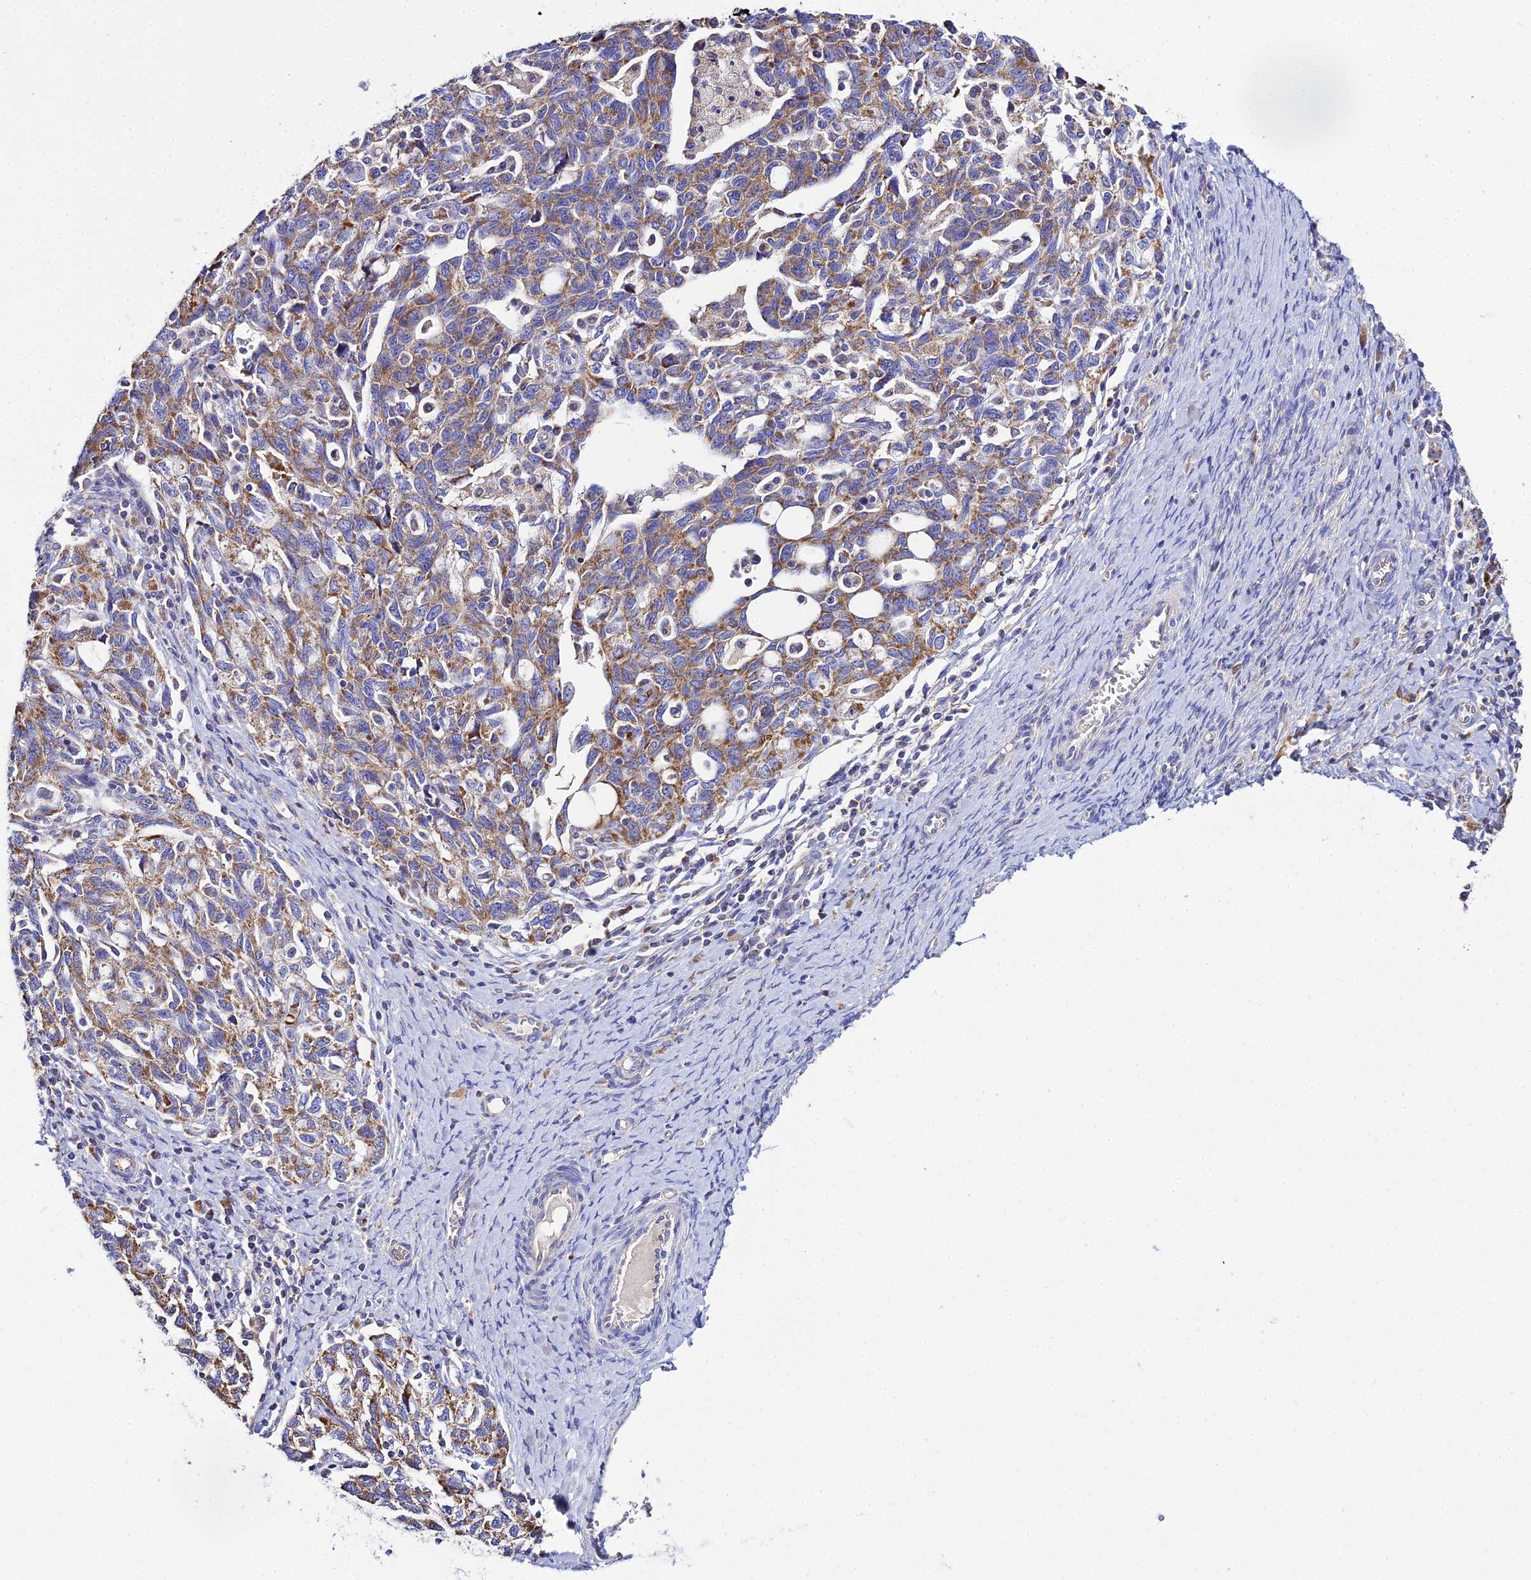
{"staining": {"intensity": "moderate", "quantity": ">75%", "location": "cytoplasmic/membranous"}, "tissue": "ovarian cancer", "cell_type": "Tumor cells", "image_type": "cancer", "snomed": [{"axis": "morphology", "description": "Carcinoma, NOS"}, {"axis": "morphology", "description": "Cystadenocarcinoma, serous, NOS"}, {"axis": "topography", "description": "Ovary"}], "caption": "Moderate cytoplasmic/membranous positivity for a protein is seen in about >75% of tumor cells of serous cystadenocarcinoma (ovarian) using immunohistochemistry (IHC).", "gene": "TYW5", "patient": {"sex": "female", "age": 69}}